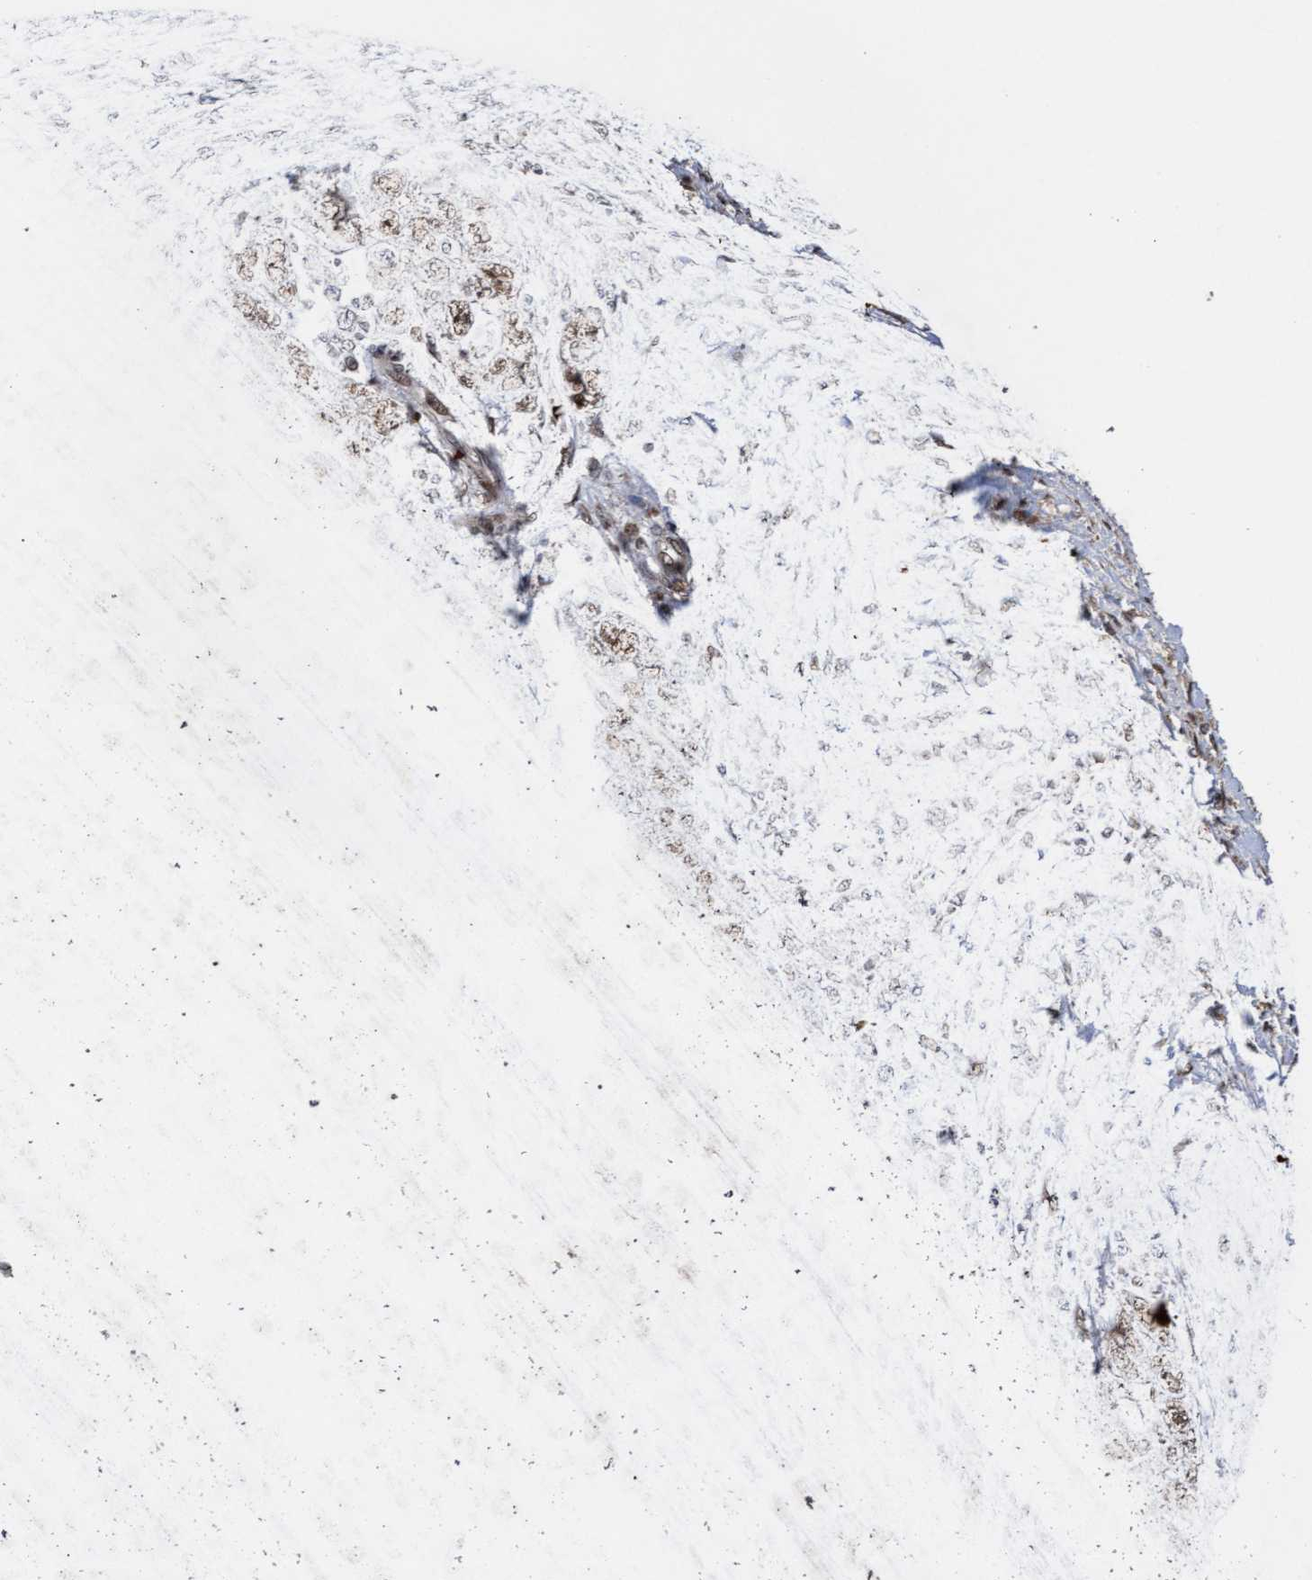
{"staining": {"intensity": "strong", "quantity": ">75%", "location": "cytoplasmic/membranous,nuclear"}, "tissue": "ovarian cancer", "cell_type": "Tumor cells", "image_type": "cancer", "snomed": [{"axis": "morphology", "description": "Carcinoma, NOS"}, {"axis": "morphology", "description": "Cystadenocarcinoma, serous, NOS"}, {"axis": "topography", "description": "Ovary"}], "caption": "IHC of carcinoma (ovarian) shows high levels of strong cytoplasmic/membranous and nuclear expression in about >75% of tumor cells.", "gene": "TANC2", "patient": {"sex": "female", "age": 69}}